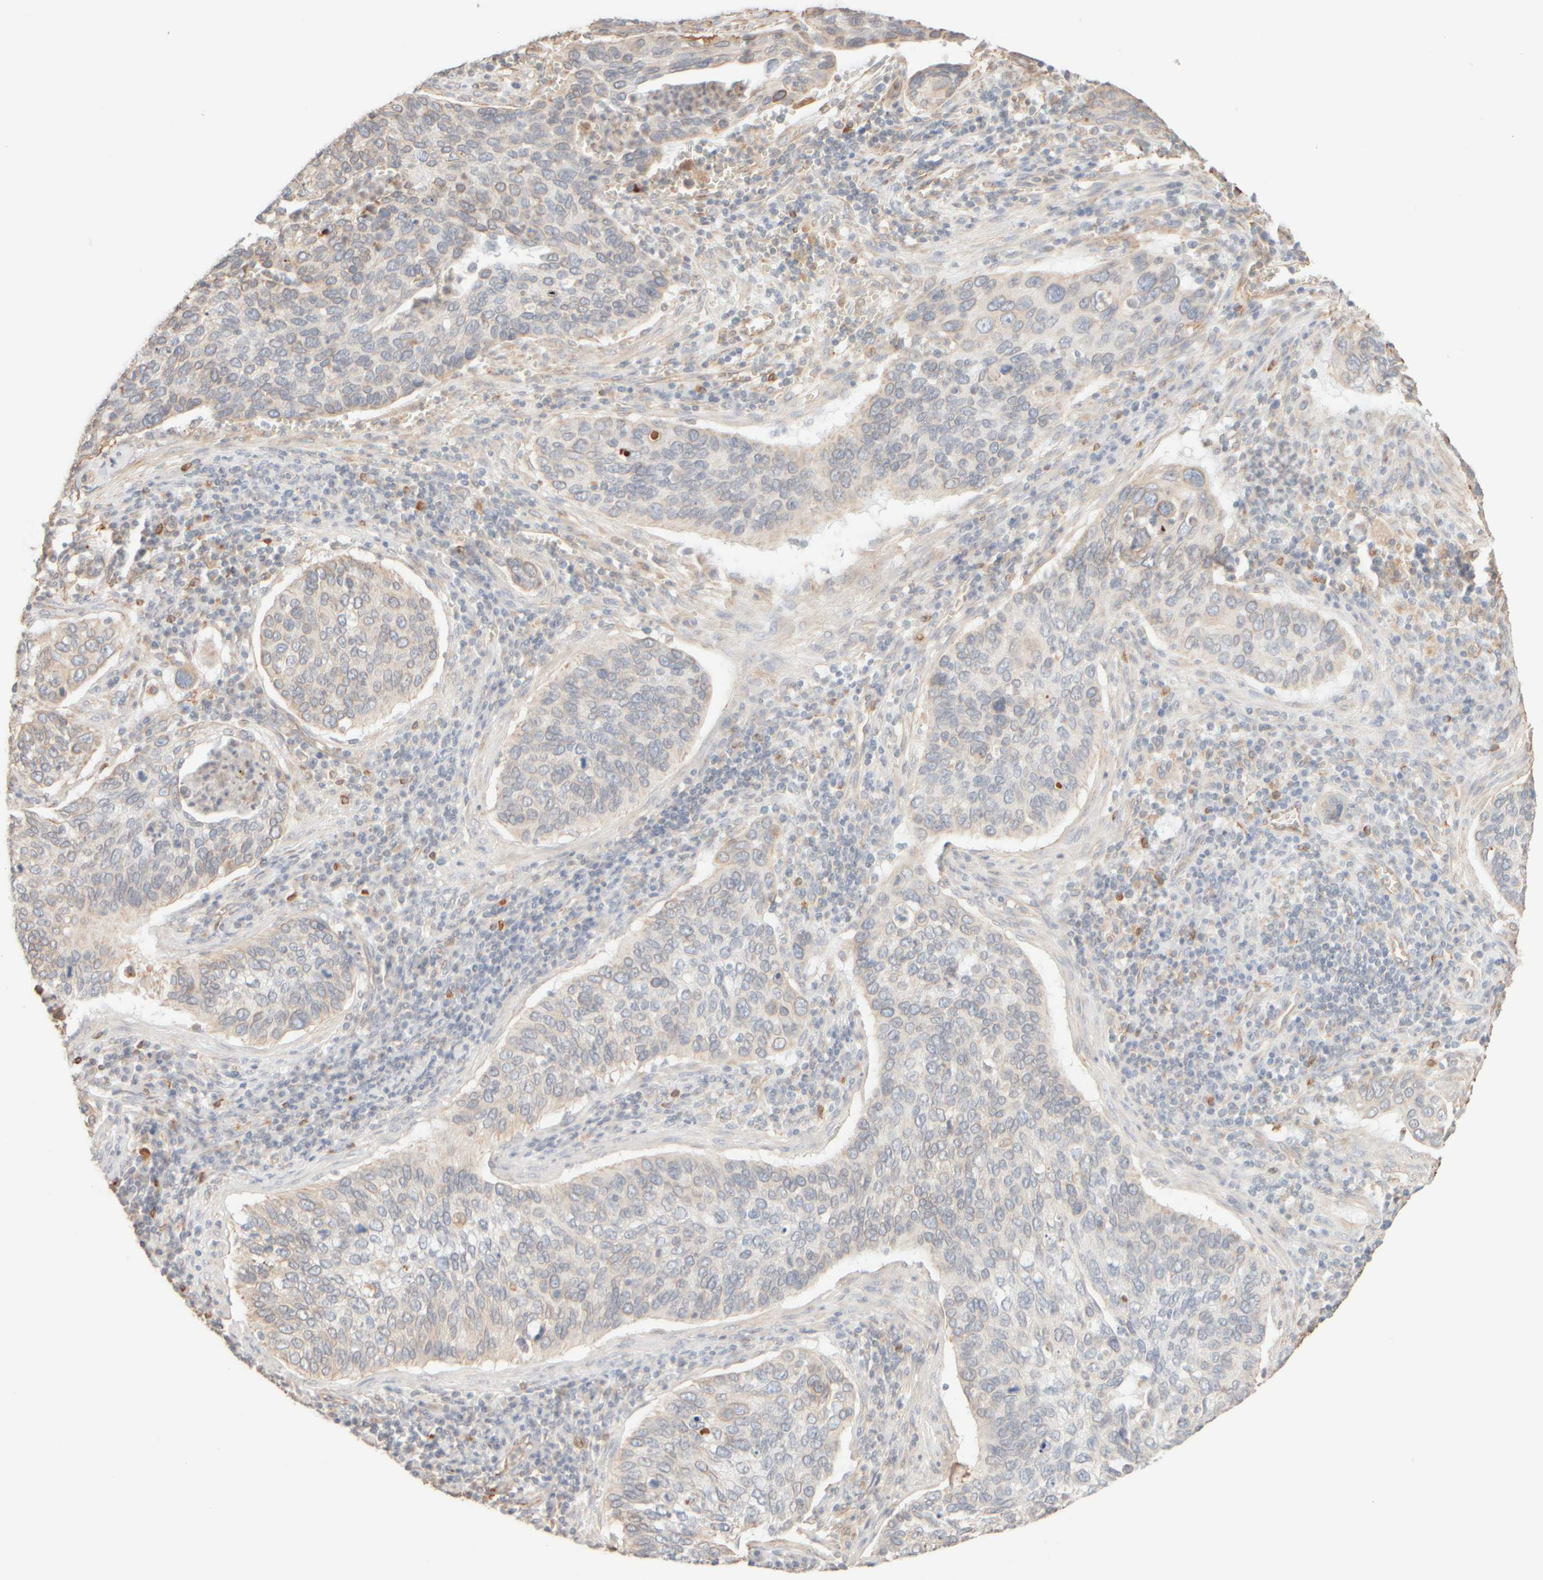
{"staining": {"intensity": "moderate", "quantity": "25%-75%", "location": "cytoplasmic/membranous"}, "tissue": "cervical cancer", "cell_type": "Tumor cells", "image_type": "cancer", "snomed": [{"axis": "morphology", "description": "Squamous cell carcinoma, NOS"}, {"axis": "topography", "description": "Cervix"}], "caption": "Squamous cell carcinoma (cervical) stained with a brown dye reveals moderate cytoplasmic/membranous positive expression in approximately 25%-75% of tumor cells.", "gene": "KRT15", "patient": {"sex": "female", "age": 53}}